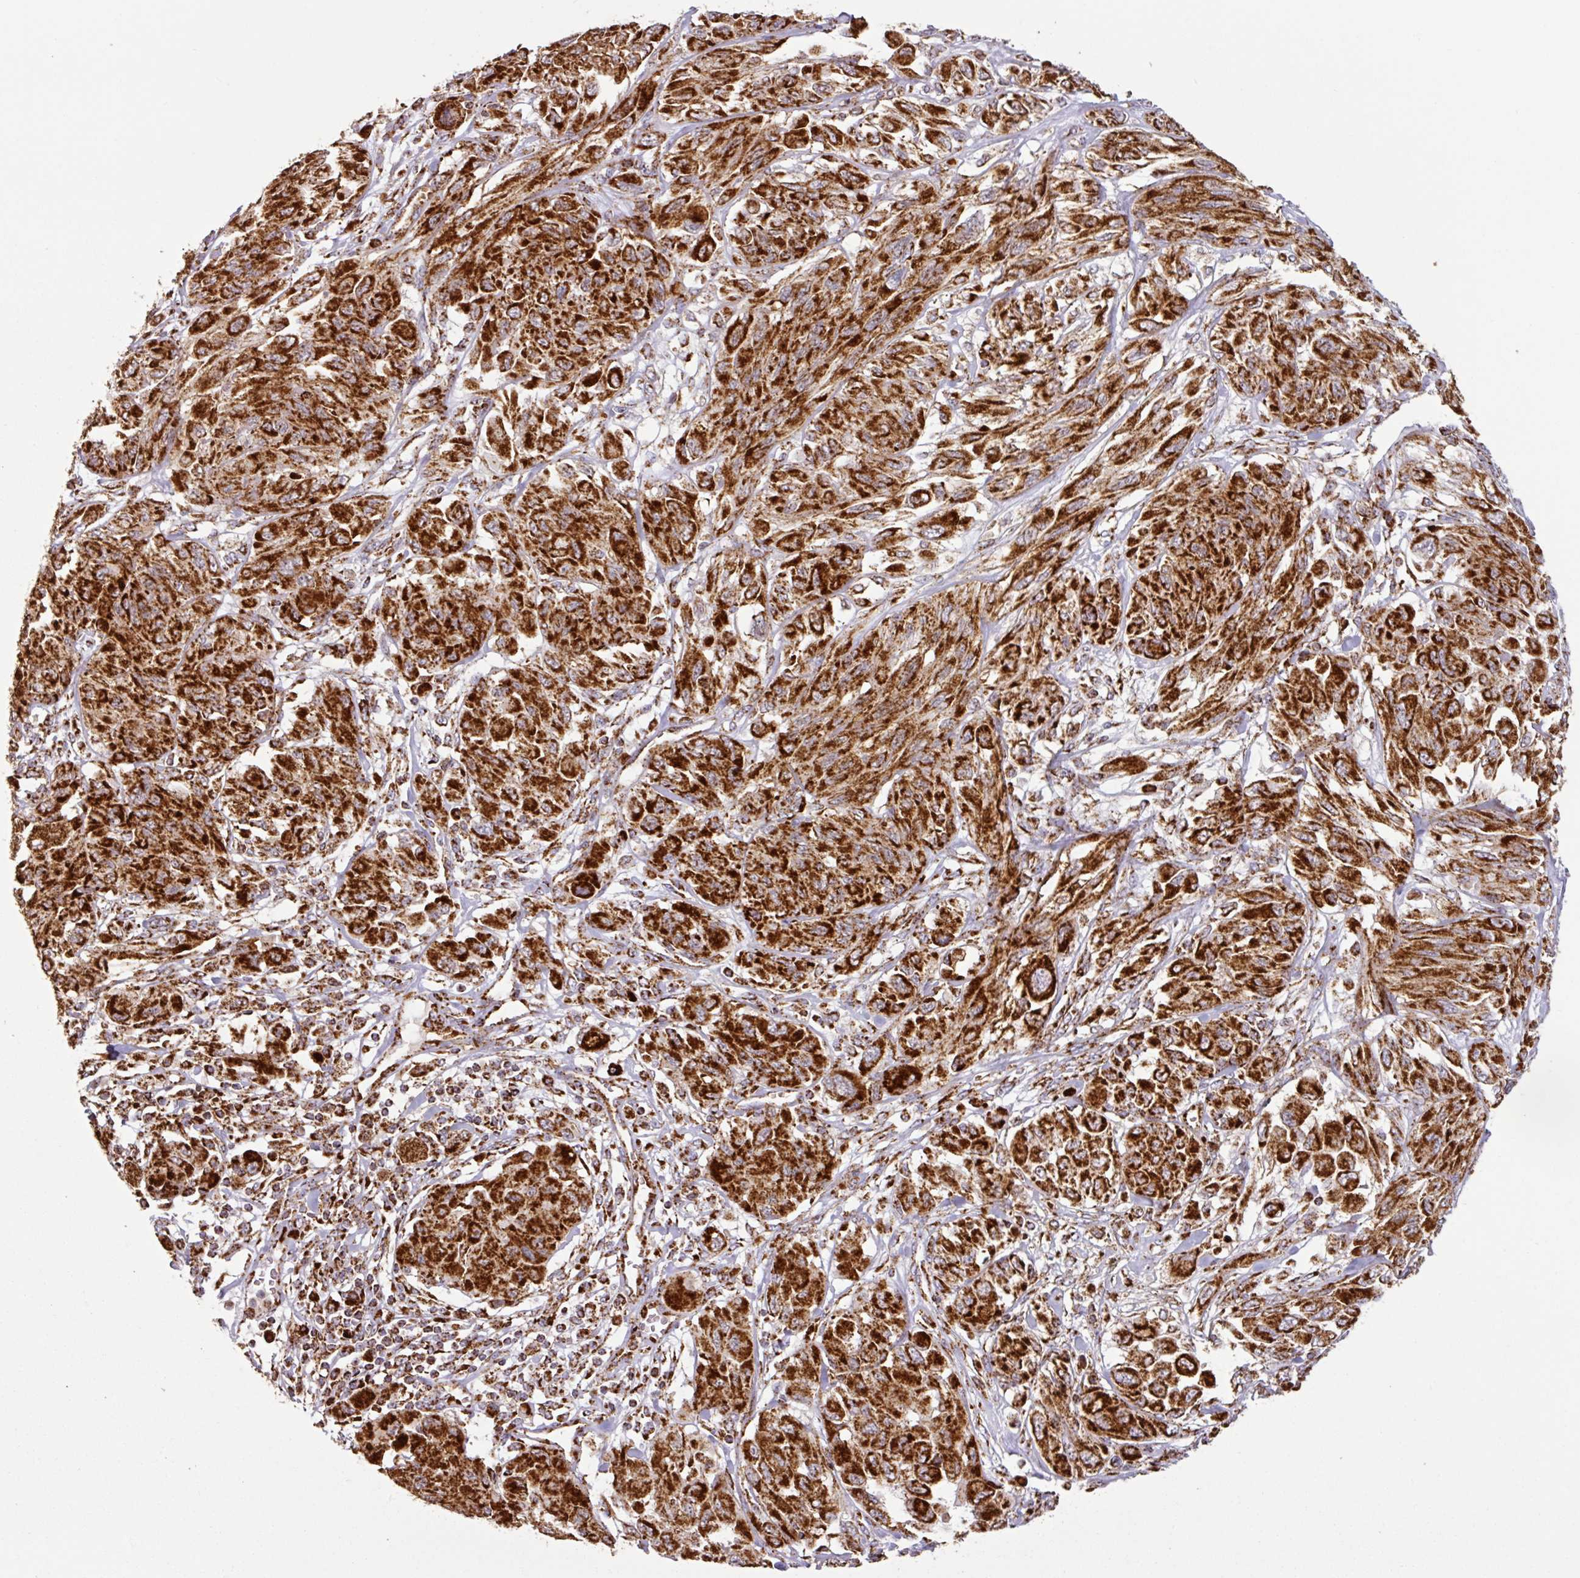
{"staining": {"intensity": "strong", "quantity": ">75%", "location": "cytoplasmic/membranous"}, "tissue": "melanoma", "cell_type": "Tumor cells", "image_type": "cancer", "snomed": [{"axis": "morphology", "description": "Malignant melanoma, NOS"}, {"axis": "topography", "description": "Skin"}], "caption": "Immunohistochemistry of human melanoma displays high levels of strong cytoplasmic/membranous positivity in approximately >75% of tumor cells.", "gene": "TRAP1", "patient": {"sex": "female", "age": 91}}